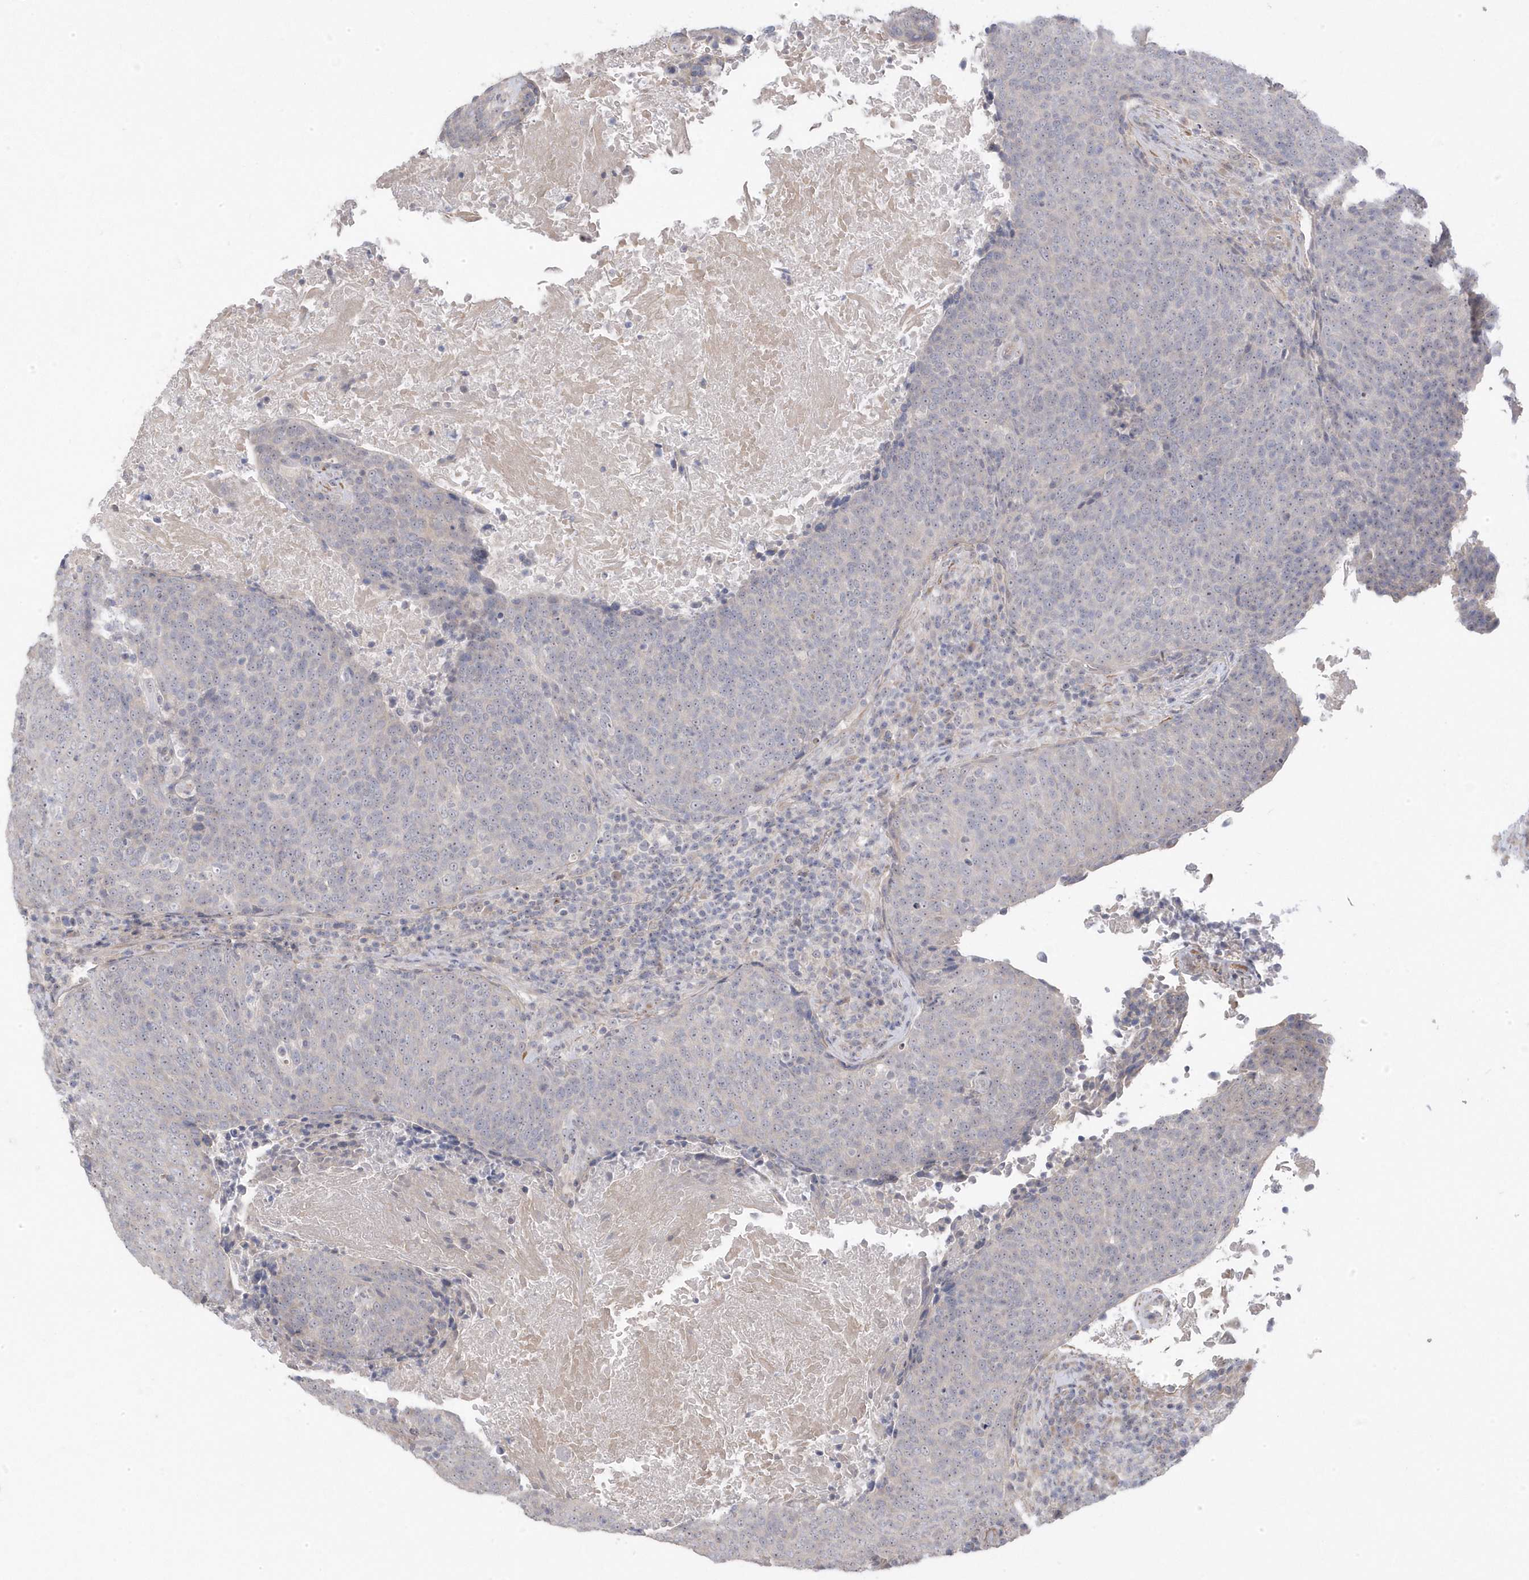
{"staining": {"intensity": "negative", "quantity": "none", "location": "none"}, "tissue": "head and neck cancer", "cell_type": "Tumor cells", "image_type": "cancer", "snomed": [{"axis": "morphology", "description": "Squamous cell carcinoma, NOS"}, {"axis": "morphology", "description": "Squamous cell carcinoma, metastatic, NOS"}, {"axis": "topography", "description": "Lymph node"}, {"axis": "topography", "description": "Head-Neck"}], "caption": "Tumor cells are negative for brown protein staining in head and neck cancer.", "gene": "GTPBP6", "patient": {"sex": "male", "age": 62}}